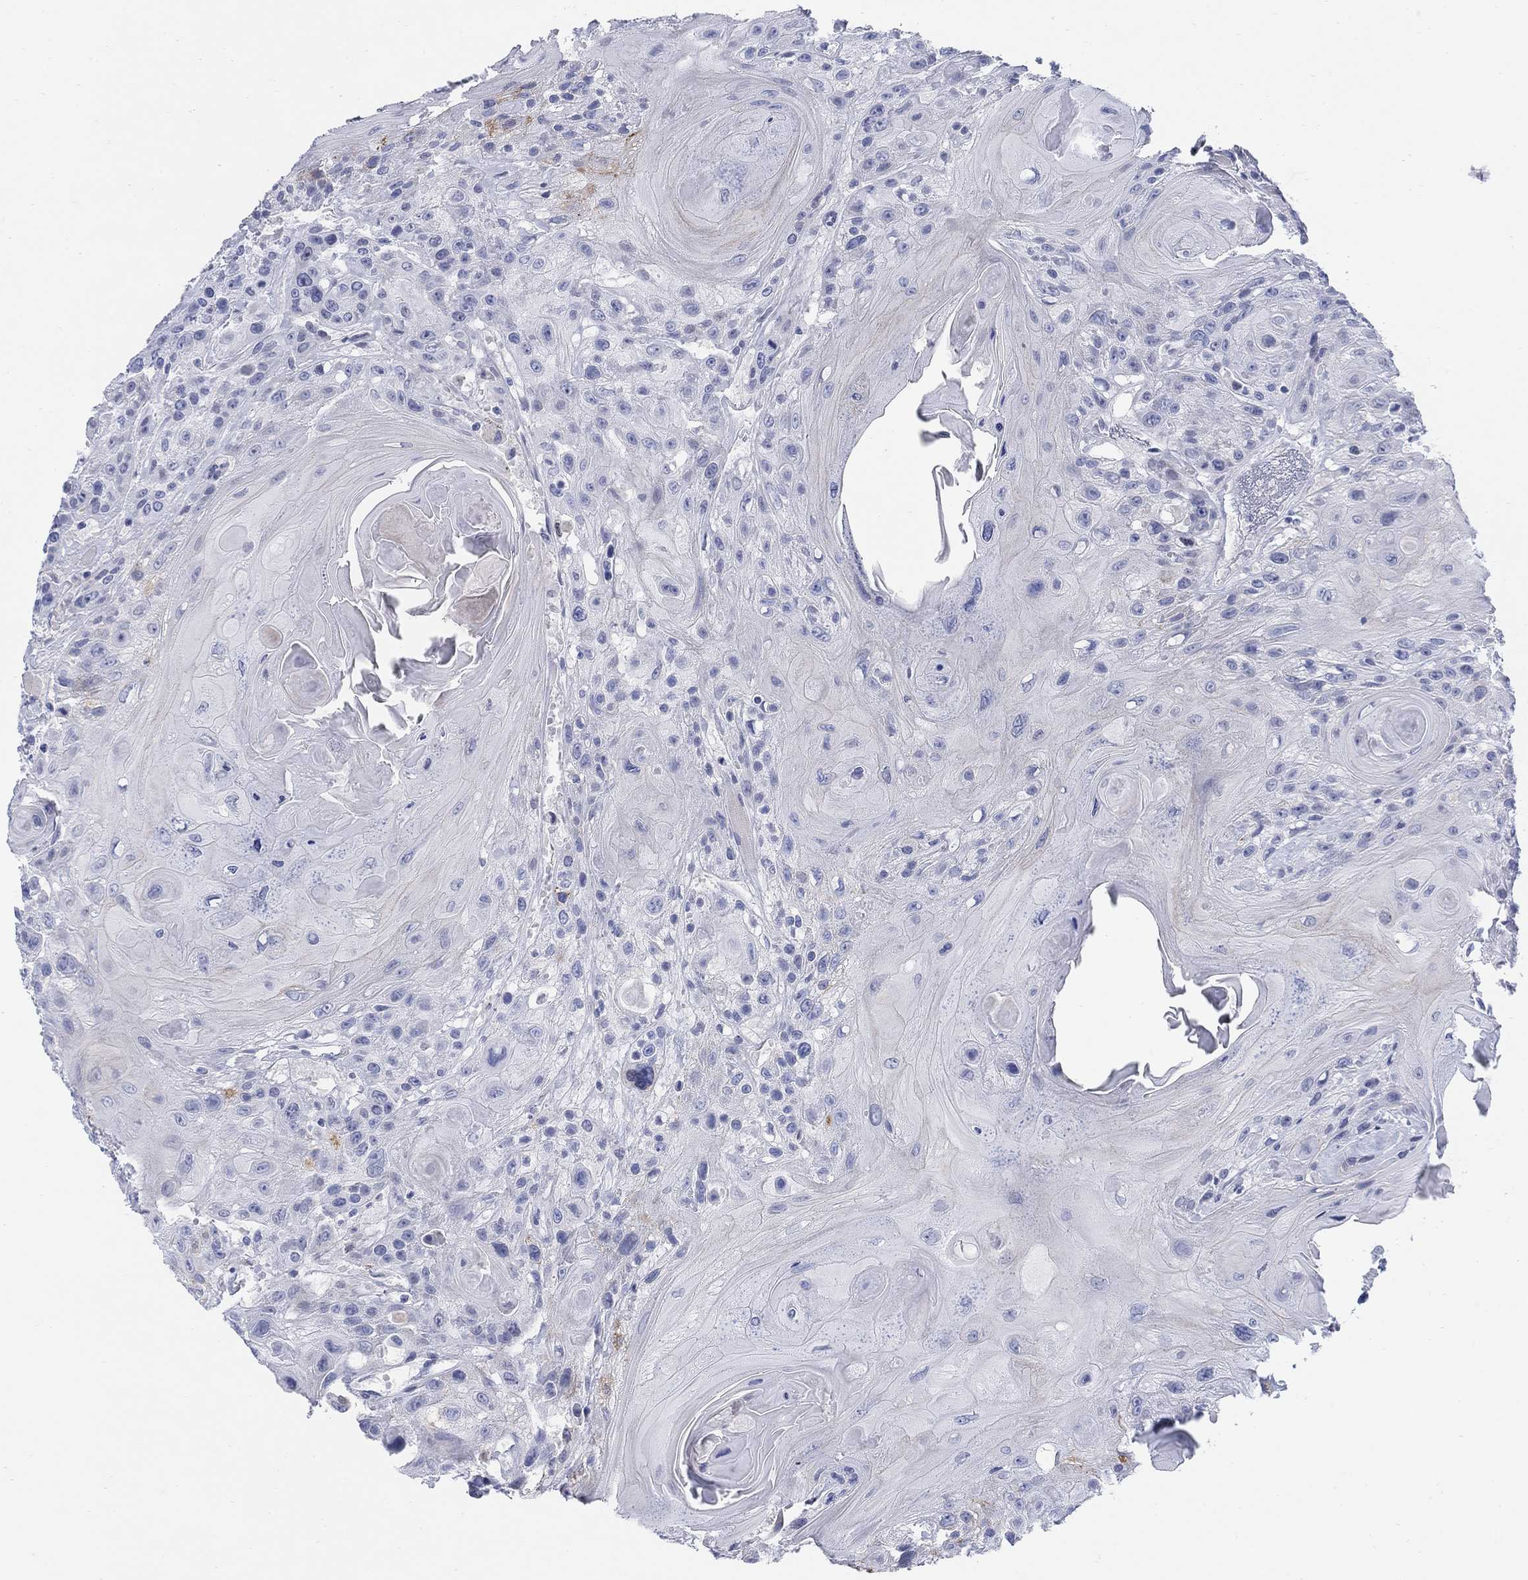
{"staining": {"intensity": "negative", "quantity": "none", "location": "none"}, "tissue": "head and neck cancer", "cell_type": "Tumor cells", "image_type": "cancer", "snomed": [{"axis": "morphology", "description": "Squamous cell carcinoma, NOS"}, {"axis": "topography", "description": "Head-Neck"}], "caption": "Immunohistochemistry micrograph of neoplastic tissue: human head and neck cancer (squamous cell carcinoma) stained with DAB reveals no significant protein positivity in tumor cells.", "gene": "HEATR4", "patient": {"sex": "female", "age": 59}}